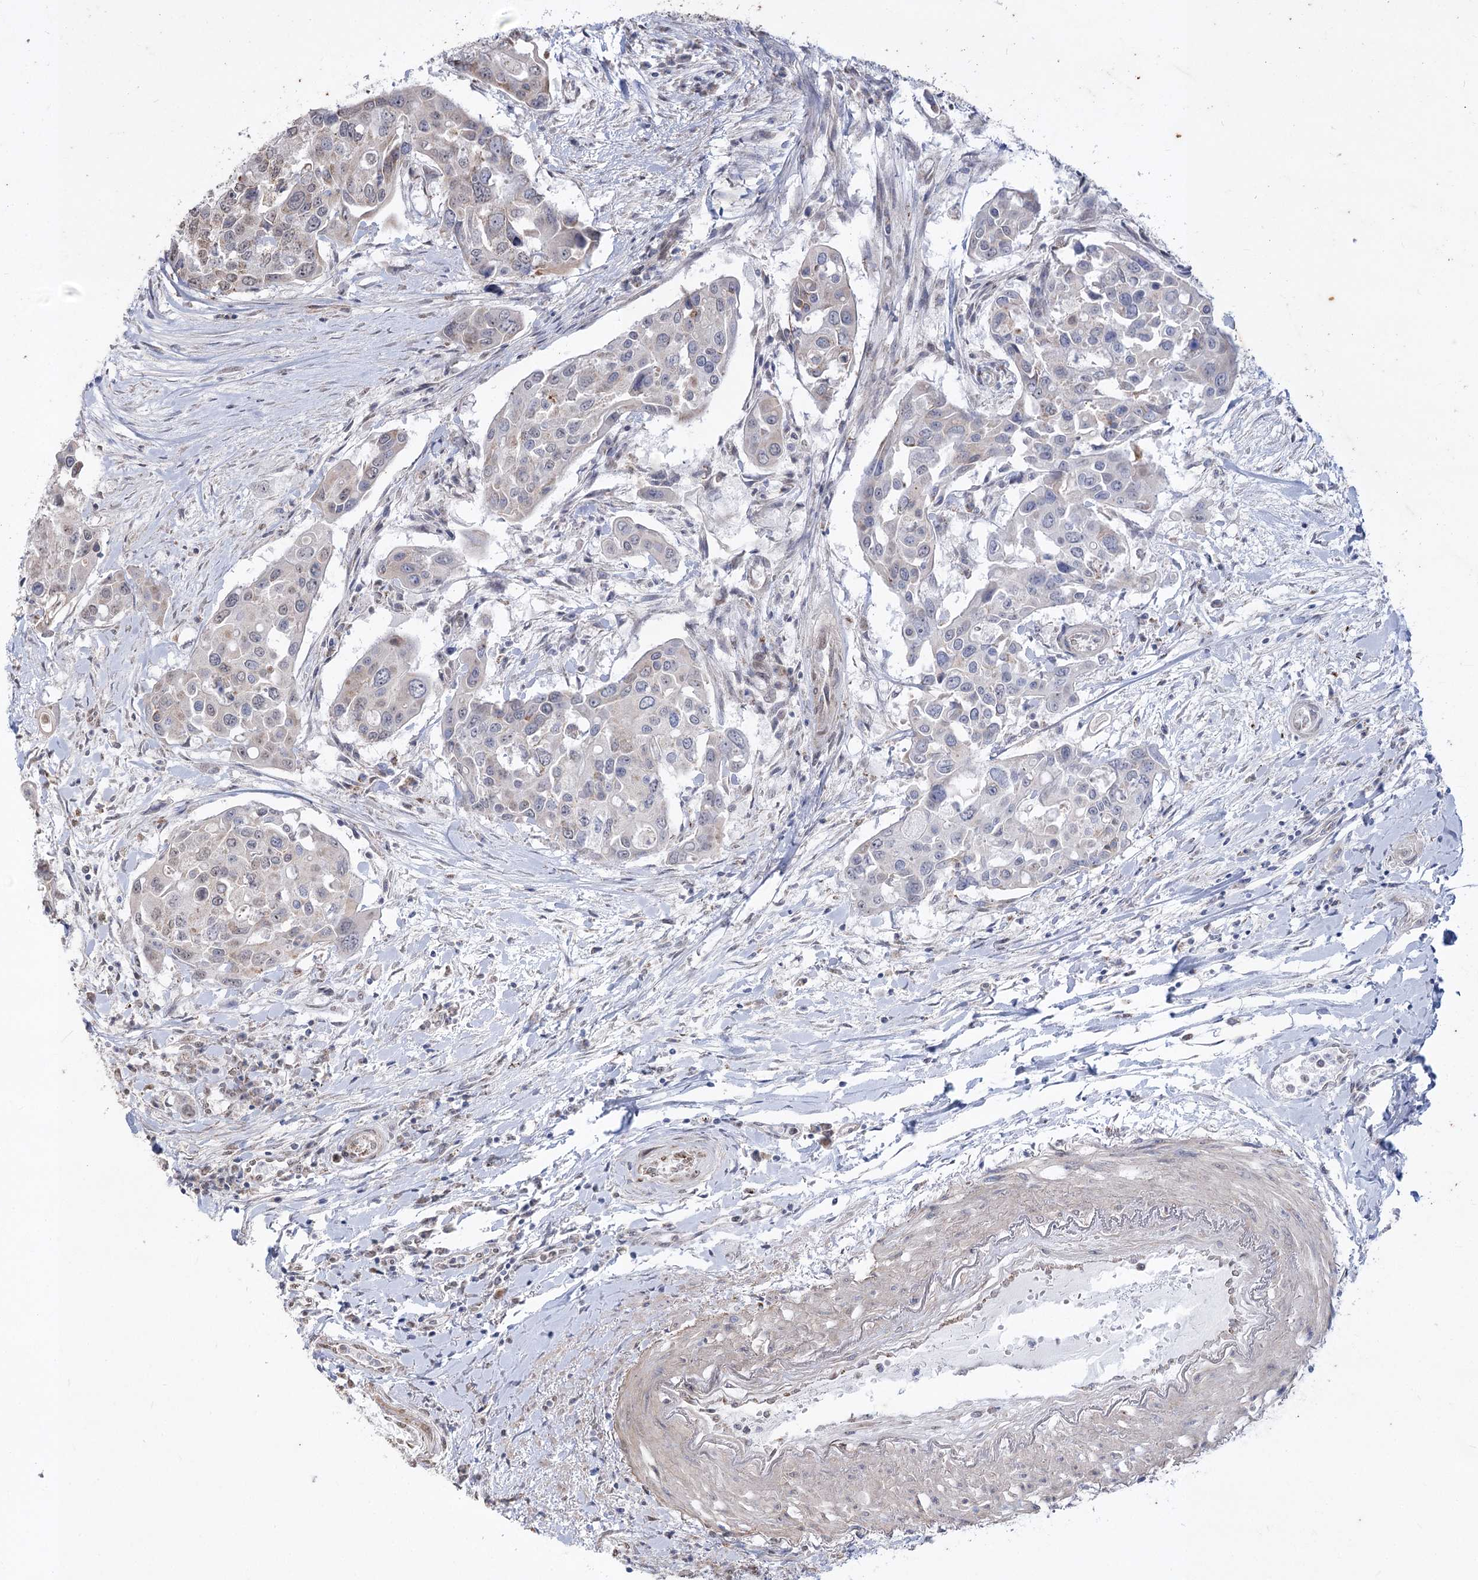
{"staining": {"intensity": "weak", "quantity": "<25%", "location": "cytoplasmic/membranous,nuclear"}, "tissue": "colorectal cancer", "cell_type": "Tumor cells", "image_type": "cancer", "snomed": [{"axis": "morphology", "description": "Adenocarcinoma, NOS"}, {"axis": "topography", "description": "Colon"}], "caption": "Adenocarcinoma (colorectal) was stained to show a protein in brown. There is no significant staining in tumor cells. Nuclei are stained in blue.", "gene": "ZSCAN23", "patient": {"sex": "male", "age": 77}}